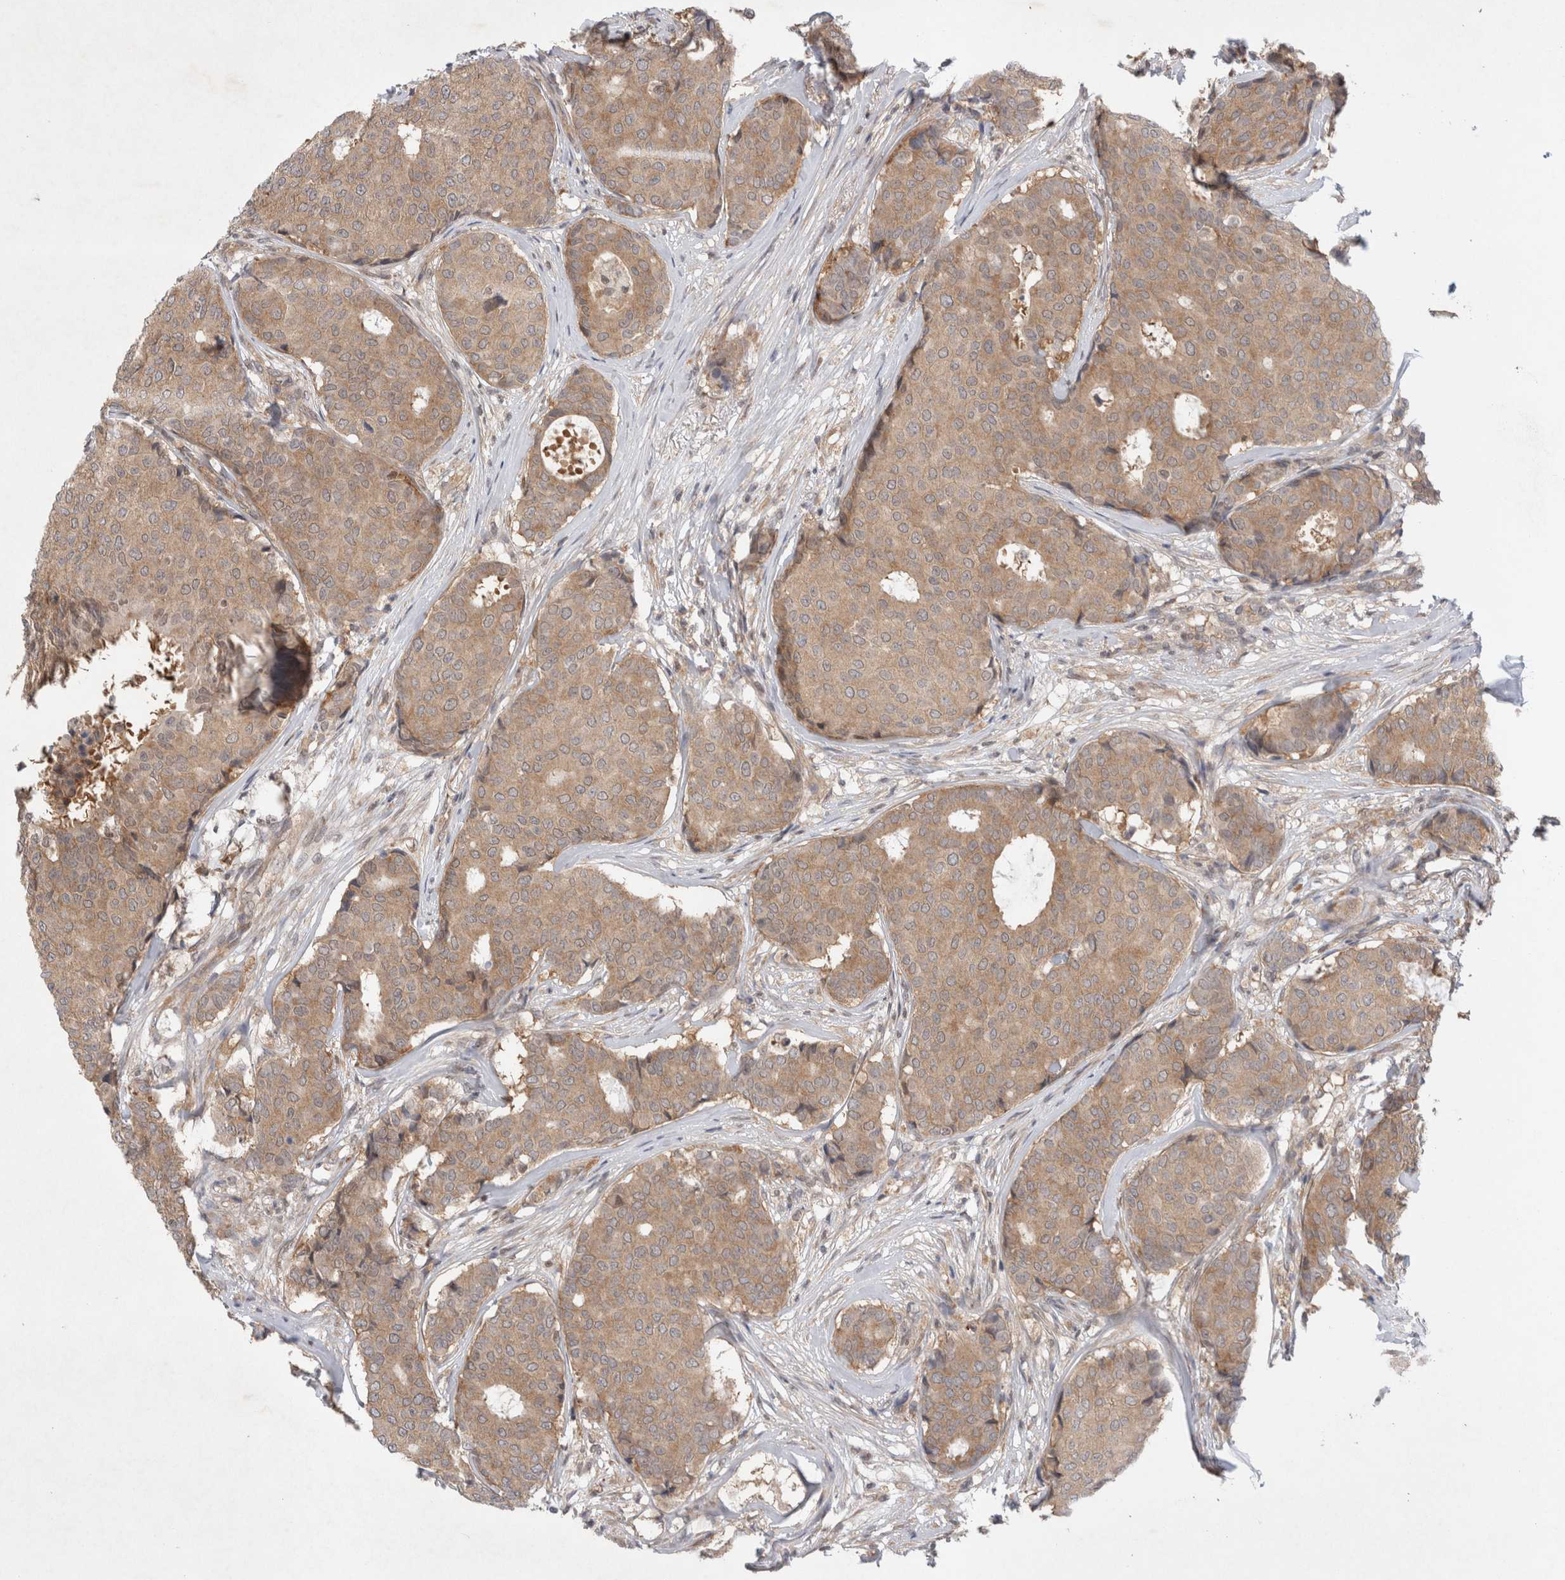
{"staining": {"intensity": "moderate", "quantity": ">75%", "location": "cytoplasmic/membranous"}, "tissue": "breast cancer", "cell_type": "Tumor cells", "image_type": "cancer", "snomed": [{"axis": "morphology", "description": "Duct carcinoma"}, {"axis": "topography", "description": "Breast"}], "caption": "A high-resolution histopathology image shows immunohistochemistry staining of breast cancer (infiltrating ductal carcinoma), which displays moderate cytoplasmic/membranous expression in approximately >75% of tumor cells. Nuclei are stained in blue.", "gene": "EIF3E", "patient": {"sex": "female", "age": 75}}